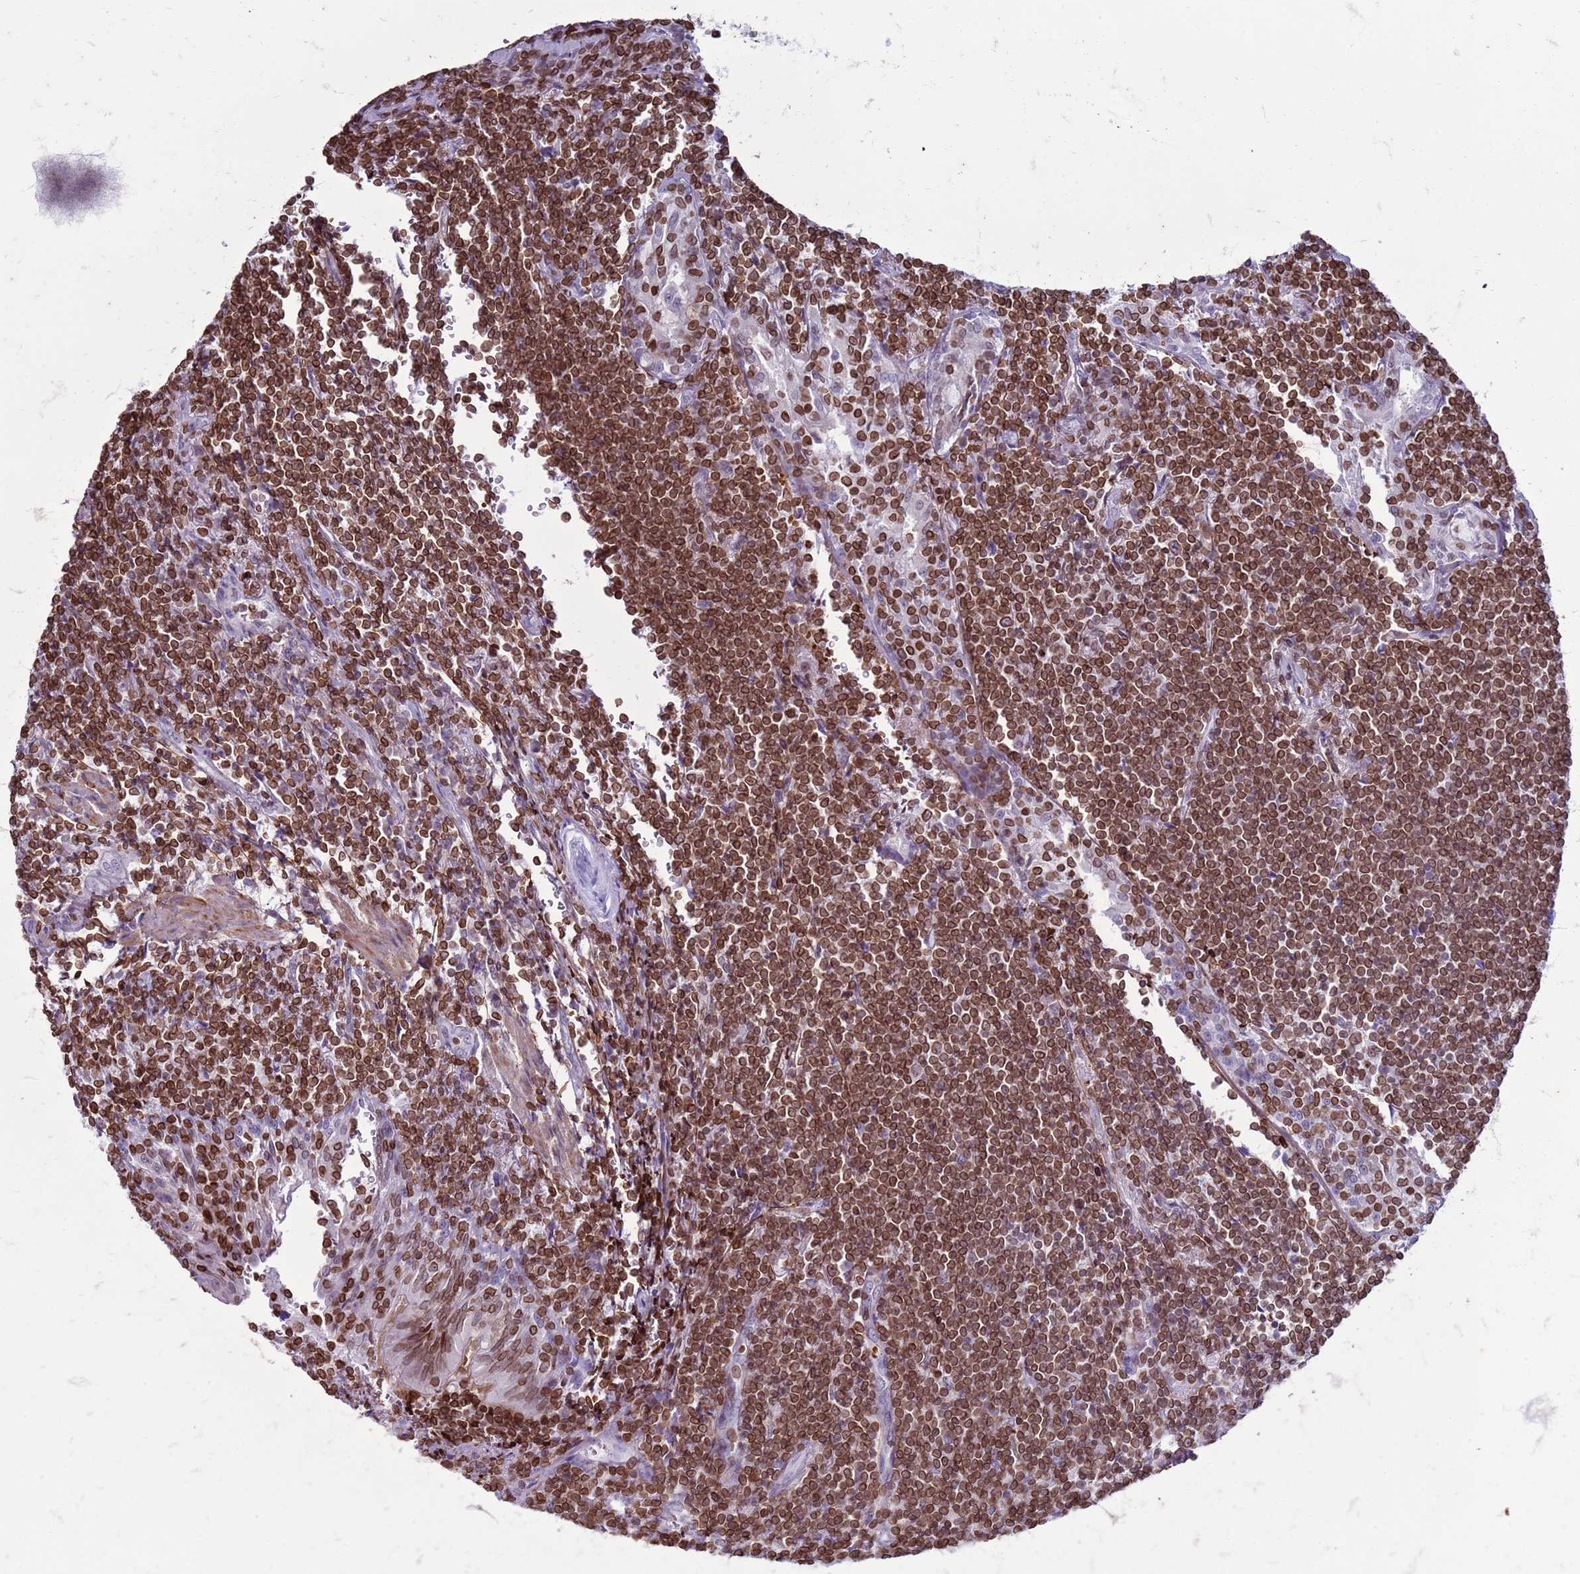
{"staining": {"intensity": "moderate", "quantity": ">75%", "location": "cytoplasmic/membranous,nuclear"}, "tissue": "lymphoma", "cell_type": "Tumor cells", "image_type": "cancer", "snomed": [{"axis": "morphology", "description": "Malignant lymphoma, non-Hodgkin's type, Low grade"}, {"axis": "topography", "description": "Lung"}], "caption": "Lymphoma stained with immunohistochemistry (IHC) demonstrates moderate cytoplasmic/membranous and nuclear expression in about >75% of tumor cells.", "gene": "METTL25B", "patient": {"sex": "female", "age": 71}}